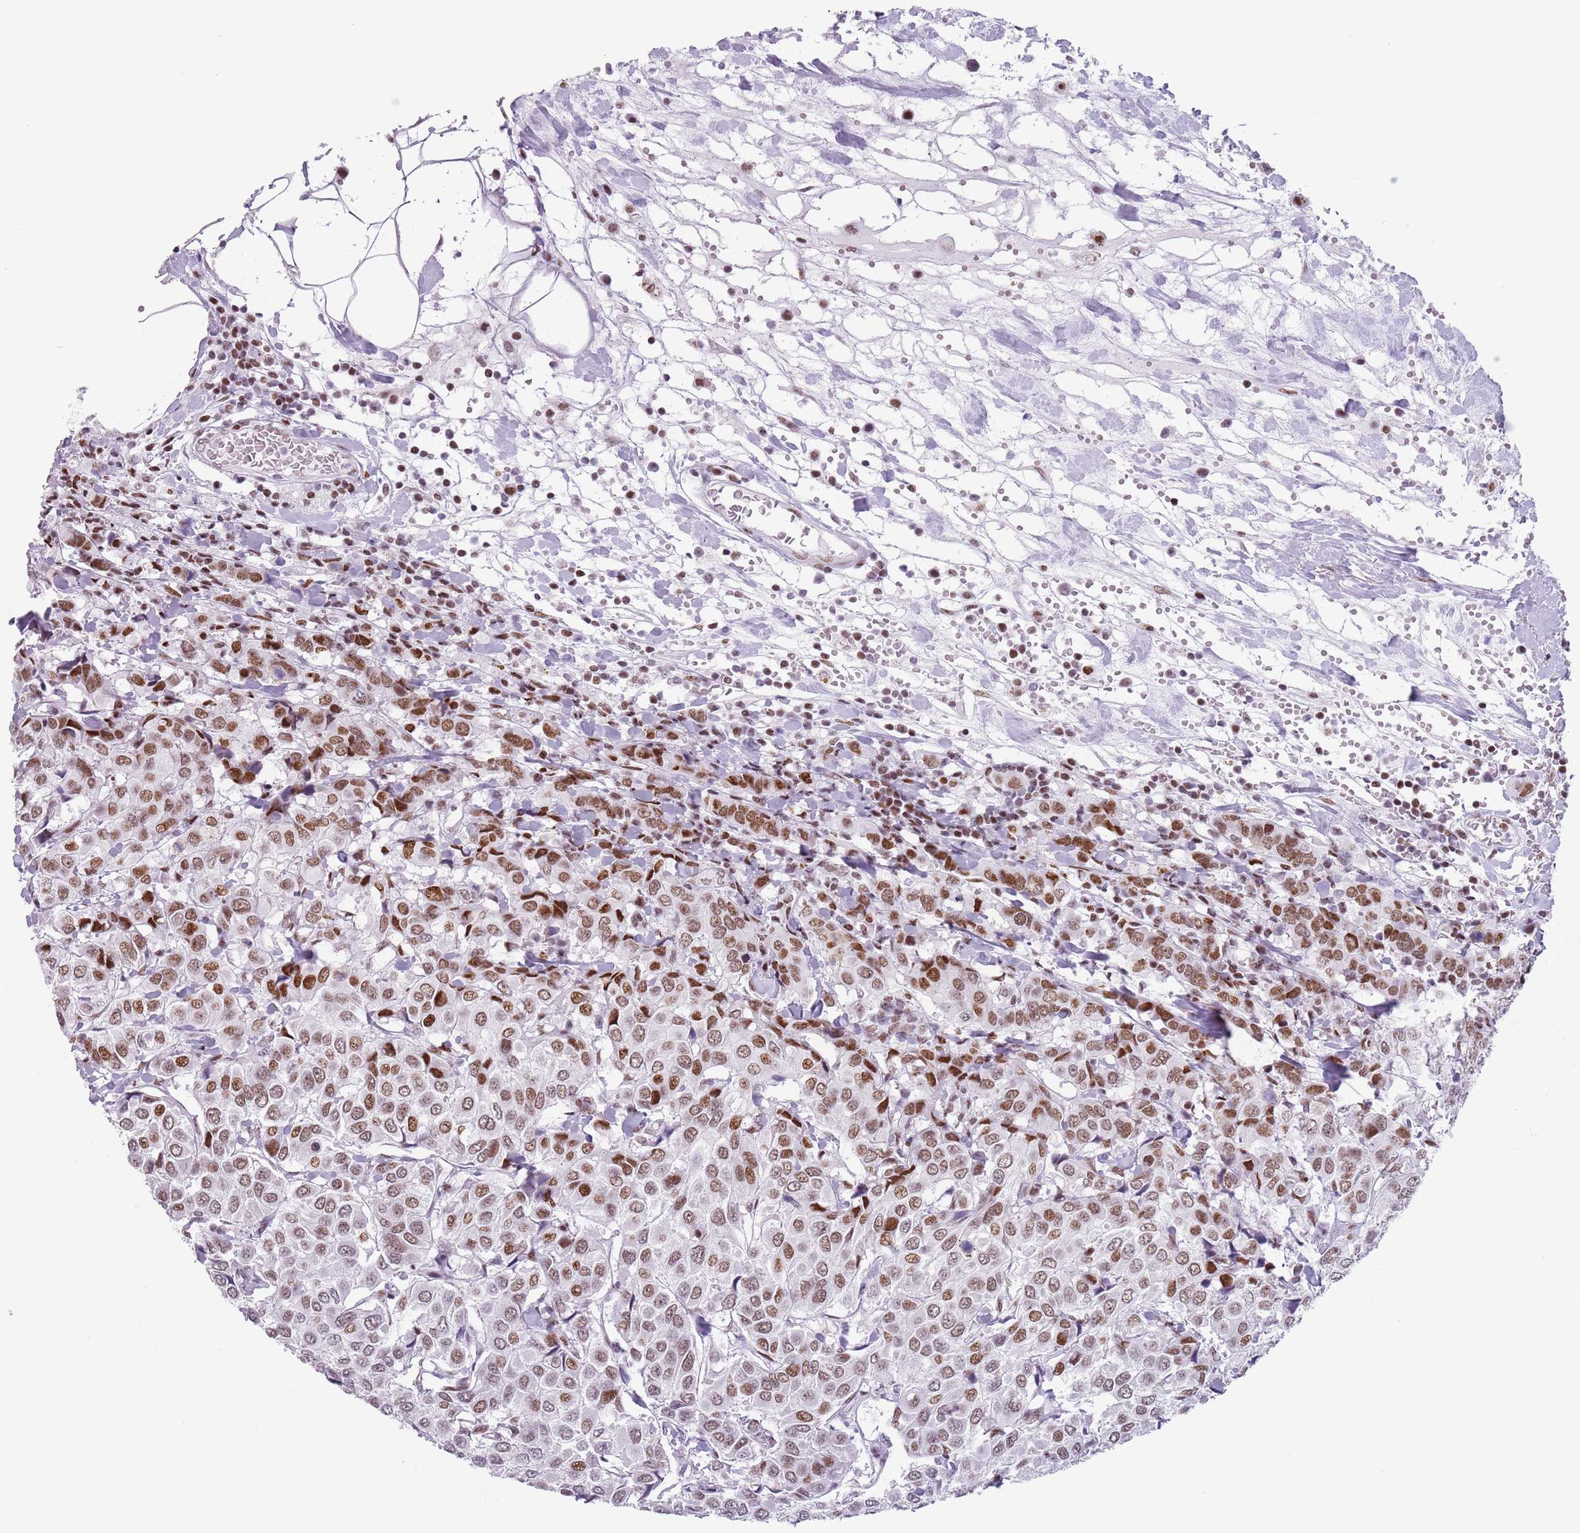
{"staining": {"intensity": "moderate", "quantity": "25%-75%", "location": "nuclear"}, "tissue": "breast cancer", "cell_type": "Tumor cells", "image_type": "cancer", "snomed": [{"axis": "morphology", "description": "Duct carcinoma"}, {"axis": "topography", "description": "Breast"}], "caption": "Protein staining exhibits moderate nuclear expression in approximately 25%-75% of tumor cells in breast intraductal carcinoma.", "gene": "FAM104B", "patient": {"sex": "female", "age": 55}}